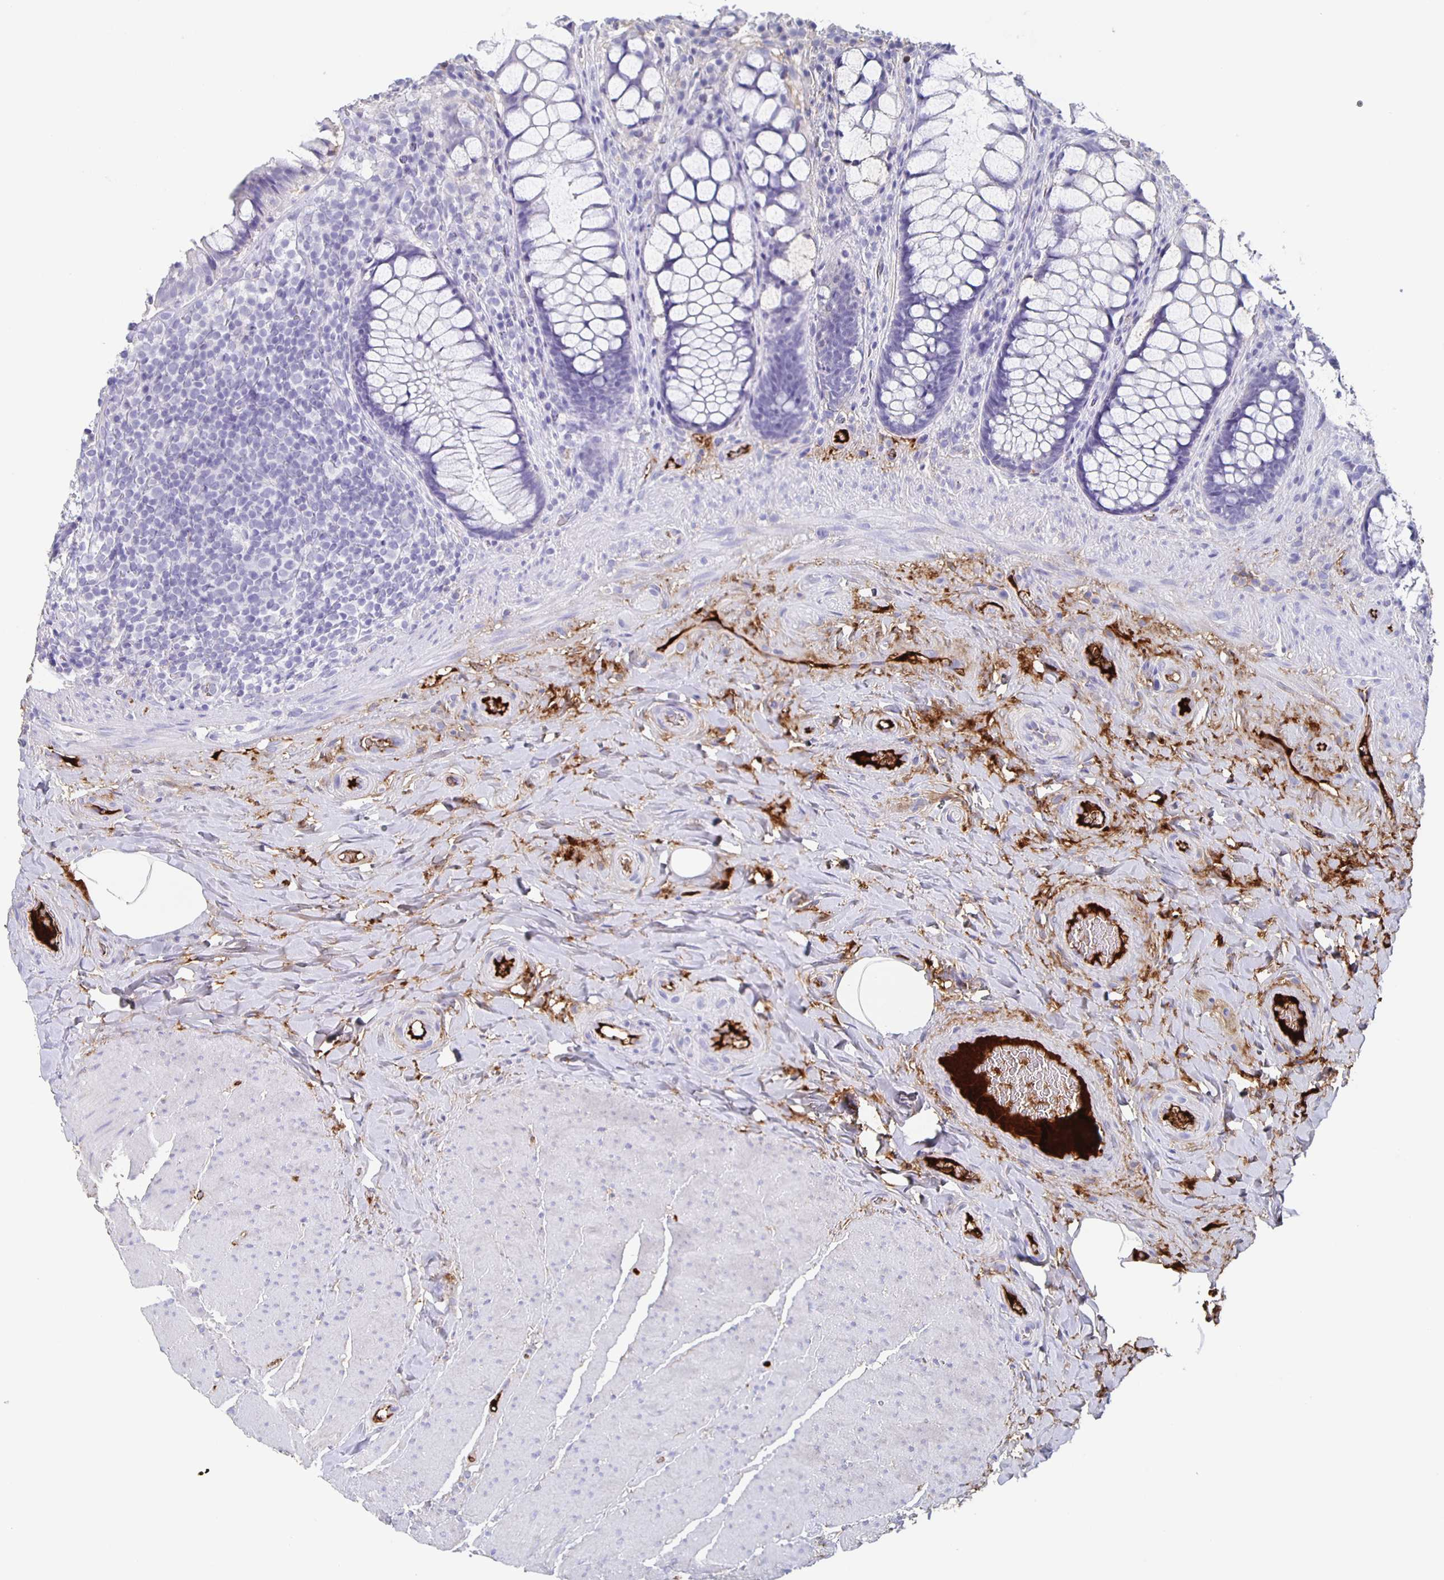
{"staining": {"intensity": "negative", "quantity": "none", "location": "none"}, "tissue": "rectum", "cell_type": "Glandular cells", "image_type": "normal", "snomed": [{"axis": "morphology", "description": "Normal tissue, NOS"}, {"axis": "topography", "description": "Rectum"}], "caption": "The IHC micrograph has no significant positivity in glandular cells of rectum.", "gene": "FGA", "patient": {"sex": "female", "age": 58}}